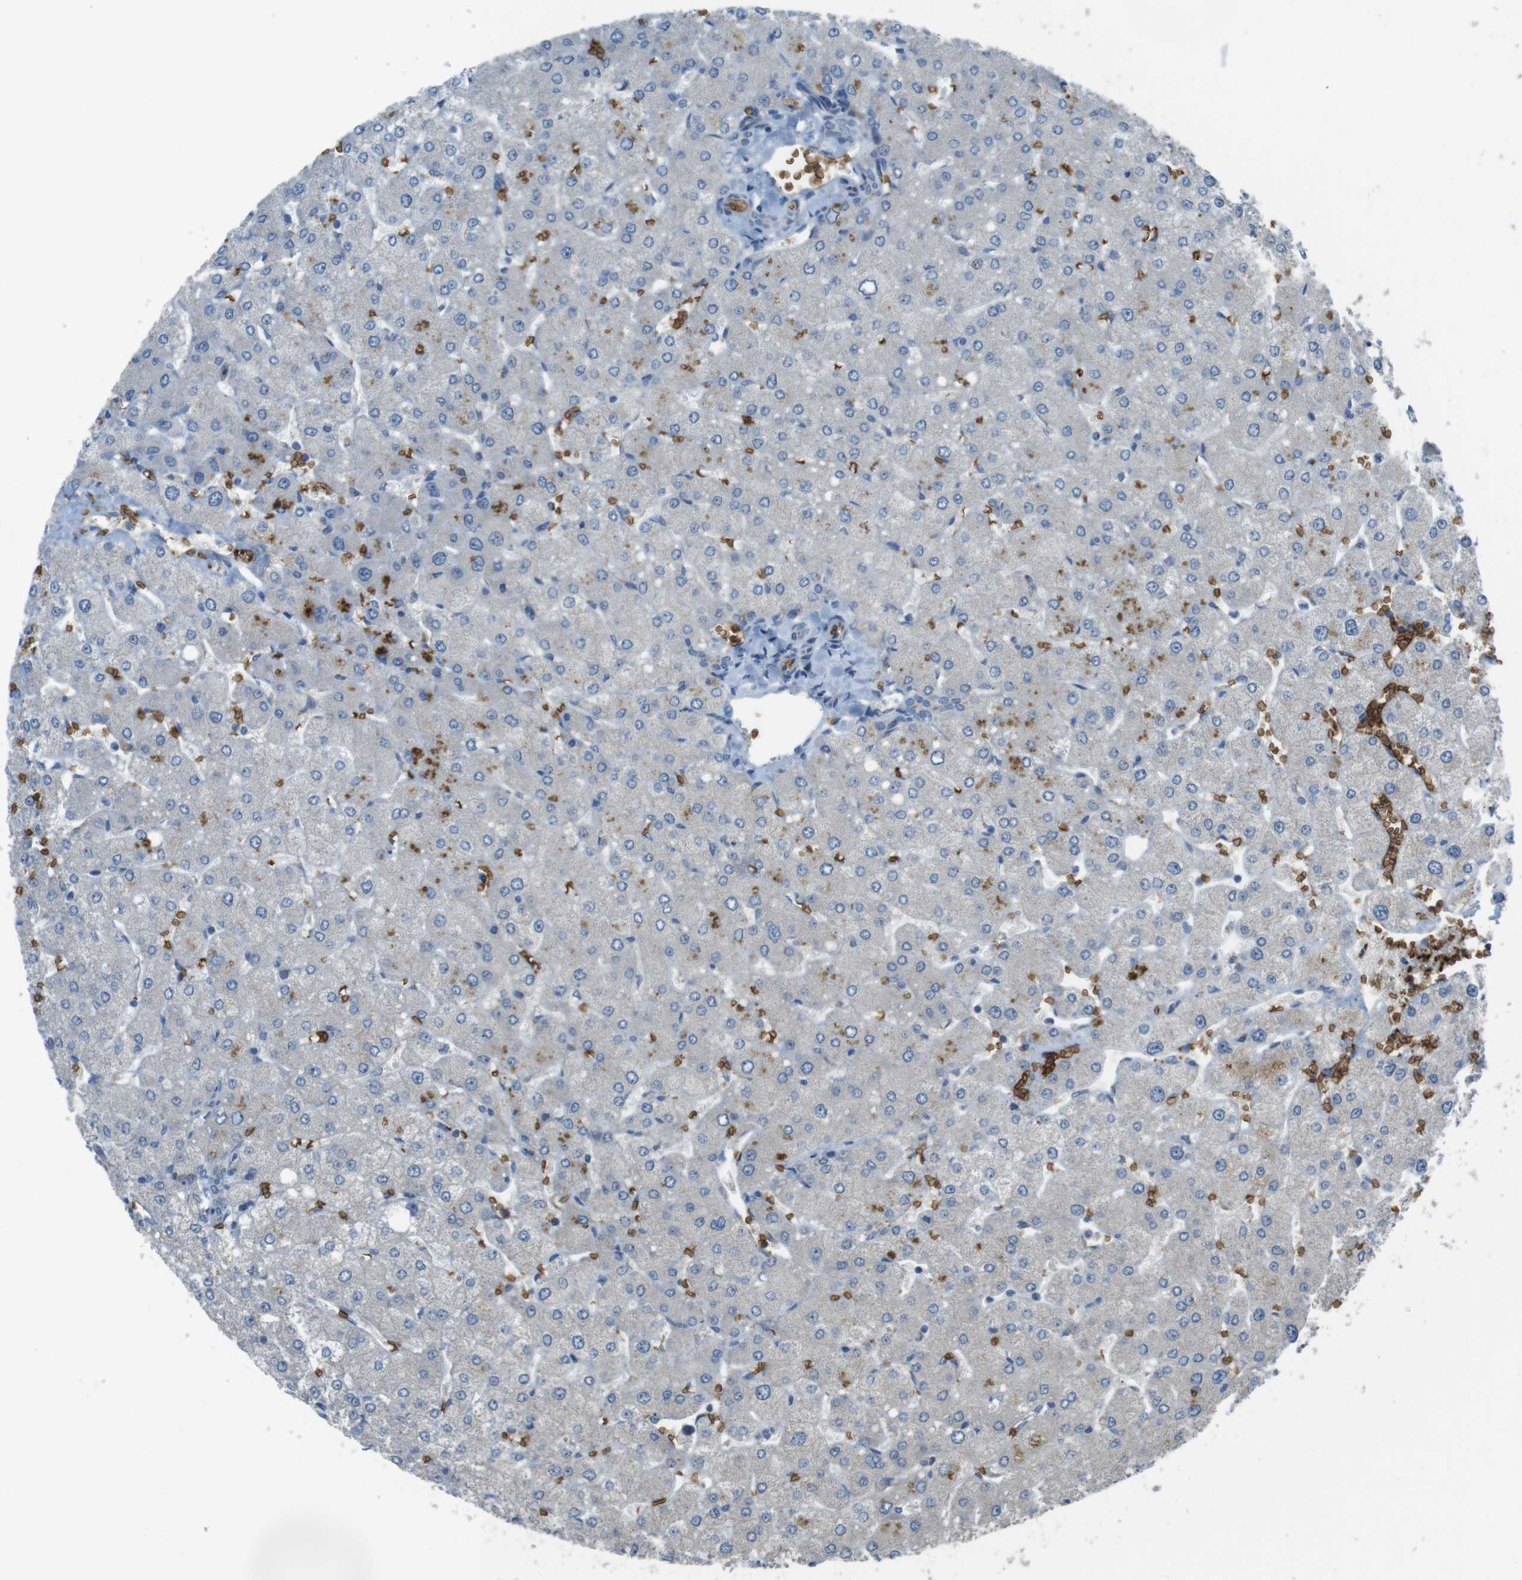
{"staining": {"intensity": "negative", "quantity": "none", "location": "none"}, "tissue": "liver", "cell_type": "Cholangiocytes", "image_type": "normal", "snomed": [{"axis": "morphology", "description": "Normal tissue, NOS"}, {"axis": "topography", "description": "Liver"}], "caption": "The immunohistochemistry image has no significant staining in cholangiocytes of liver.", "gene": "GYPA", "patient": {"sex": "male", "age": 55}}